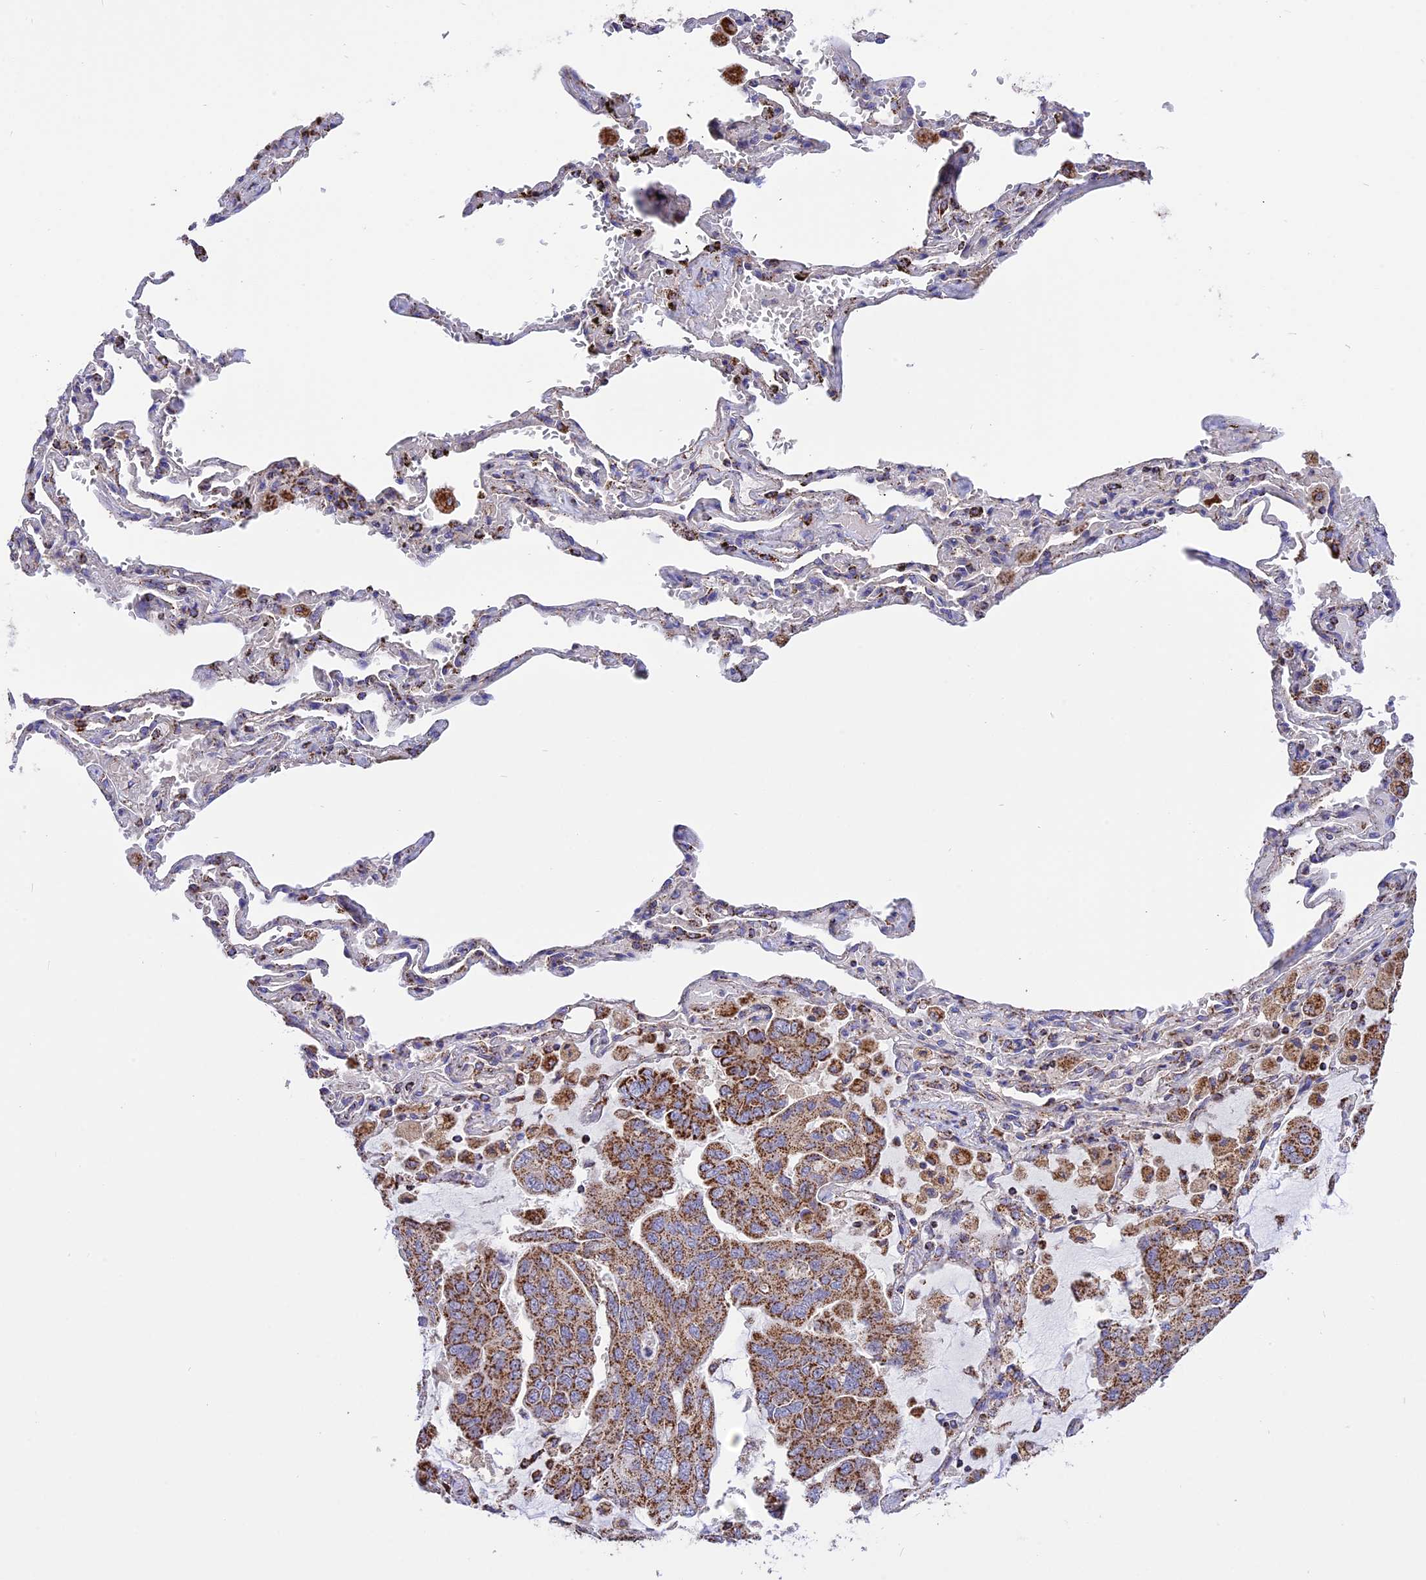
{"staining": {"intensity": "moderate", "quantity": ">75%", "location": "cytoplasmic/membranous"}, "tissue": "lung cancer", "cell_type": "Tumor cells", "image_type": "cancer", "snomed": [{"axis": "morphology", "description": "Adenocarcinoma, NOS"}, {"axis": "topography", "description": "Lung"}], "caption": "Protein staining of lung adenocarcinoma tissue demonstrates moderate cytoplasmic/membranous positivity in about >75% of tumor cells. (DAB = brown stain, brightfield microscopy at high magnification).", "gene": "TTC4", "patient": {"sex": "male", "age": 64}}